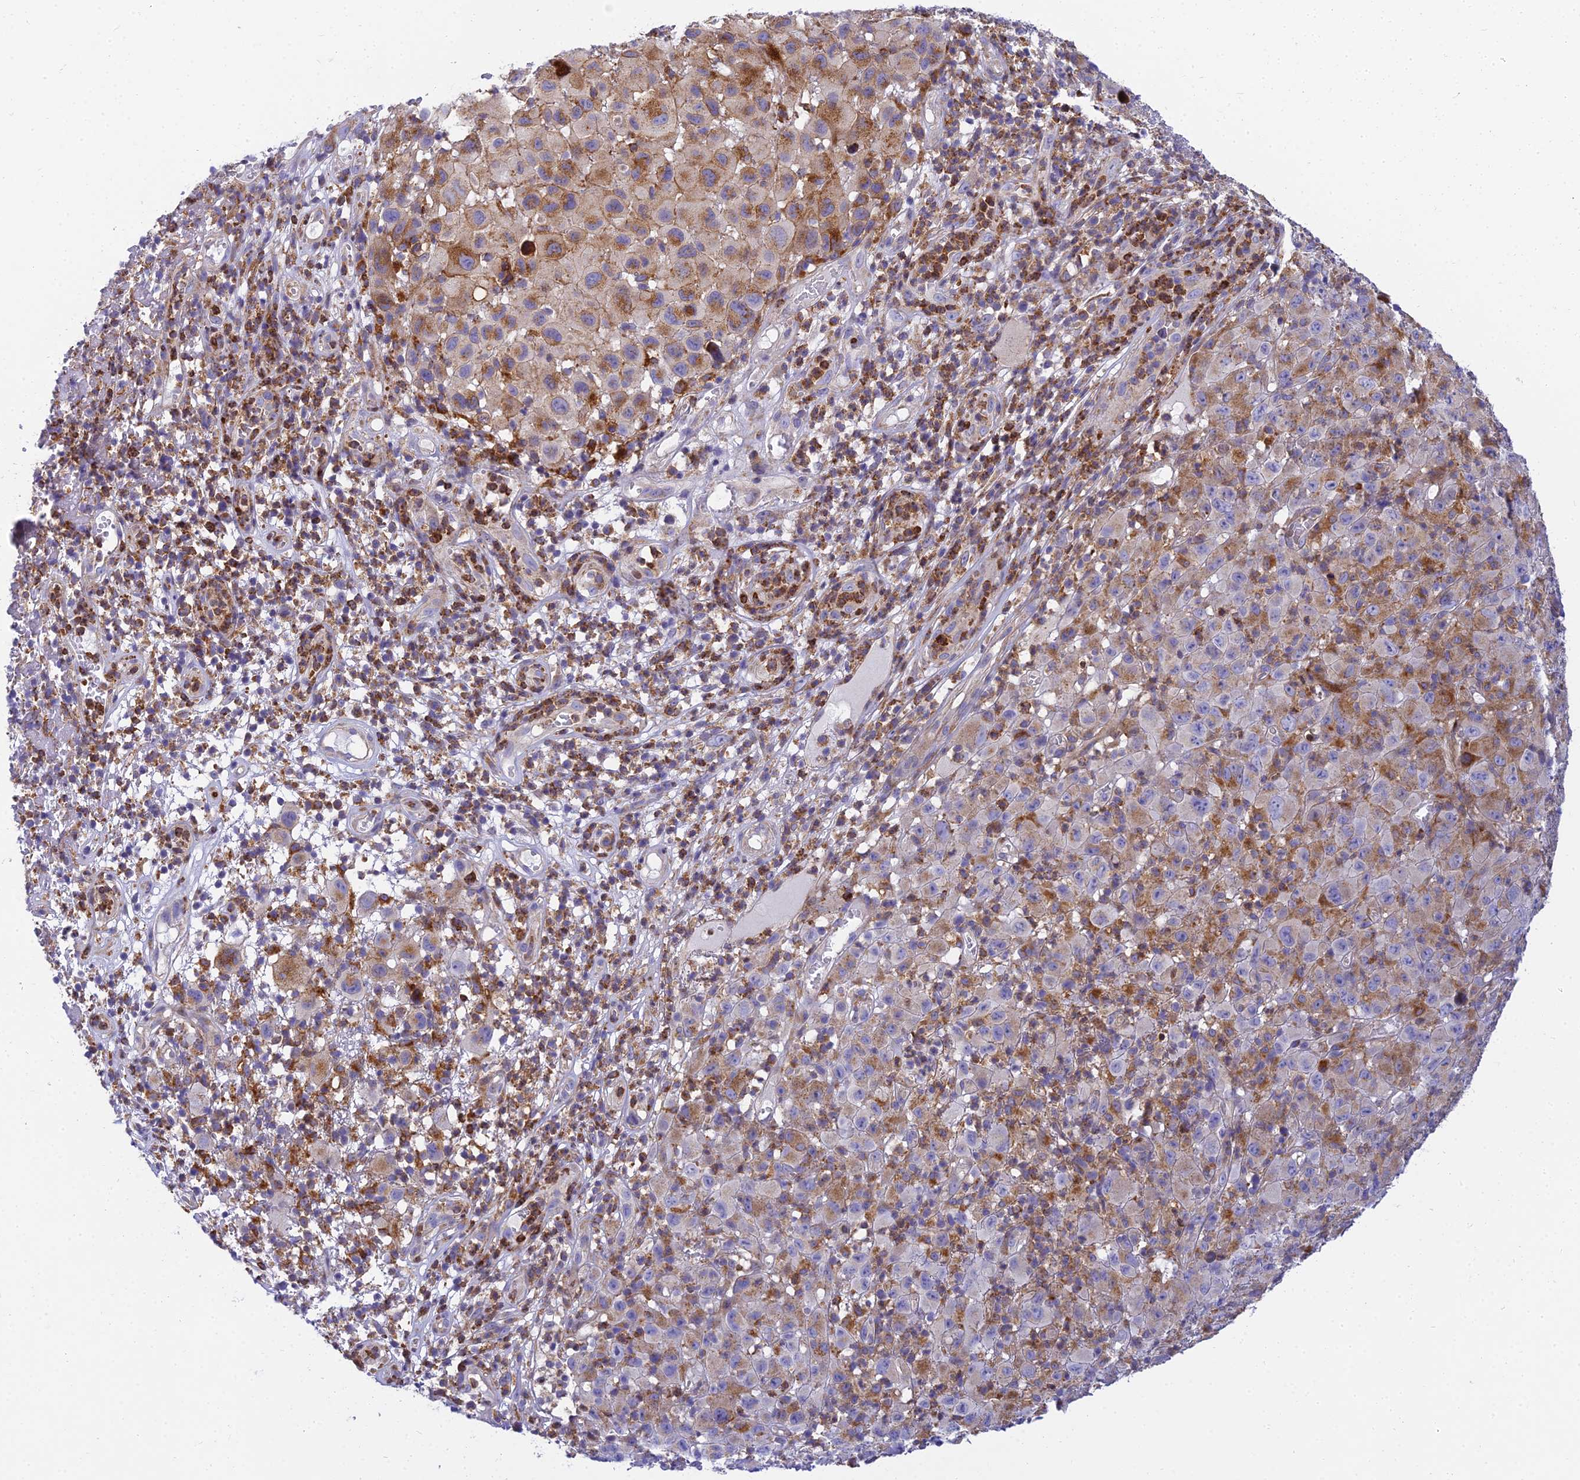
{"staining": {"intensity": "moderate", "quantity": "<25%", "location": "cytoplasmic/membranous"}, "tissue": "melanoma", "cell_type": "Tumor cells", "image_type": "cancer", "snomed": [{"axis": "morphology", "description": "Malignant melanoma, NOS"}, {"axis": "topography", "description": "Skin"}], "caption": "A low amount of moderate cytoplasmic/membranous positivity is seen in about <25% of tumor cells in malignant melanoma tissue. (DAB IHC with brightfield microscopy, high magnification).", "gene": "CLCN7", "patient": {"sex": "male", "age": 73}}